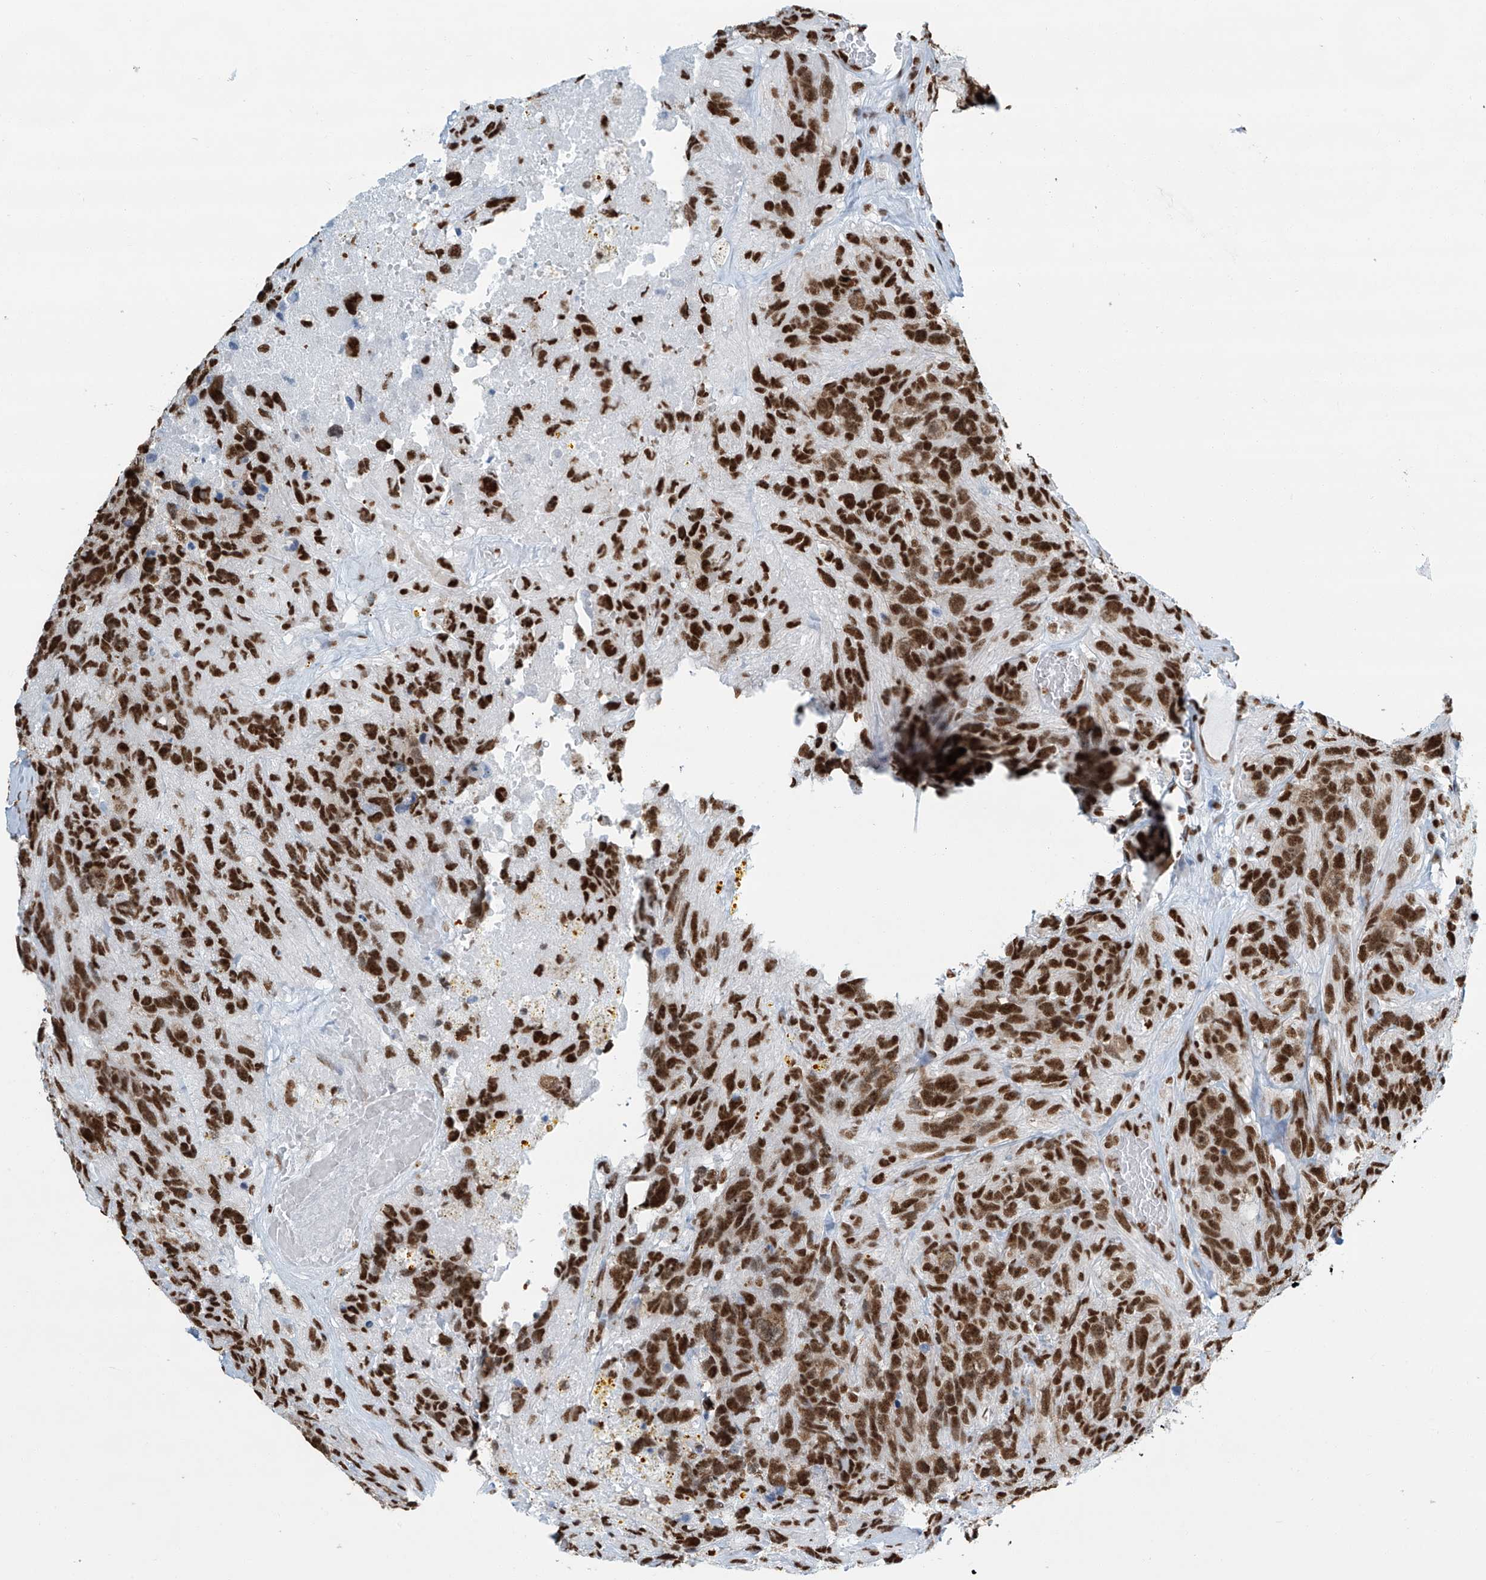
{"staining": {"intensity": "strong", "quantity": ">75%", "location": "nuclear"}, "tissue": "glioma", "cell_type": "Tumor cells", "image_type": "cancer", "snomed": [{"axis": "morphology", "description": "Glioma, malignant, High grade"}, {"axis": "topography", "description": "Brain"}], "caption": "A brown stain highlights strong nuclear staining of a protein in glioma tumor cells. (DAB (3,3'-diaminobenzidine) IHC, brown staining for protein, blue staining for nuclei).", "gene": "SARNP", "patient": {"sex": "male", "age": 69}}